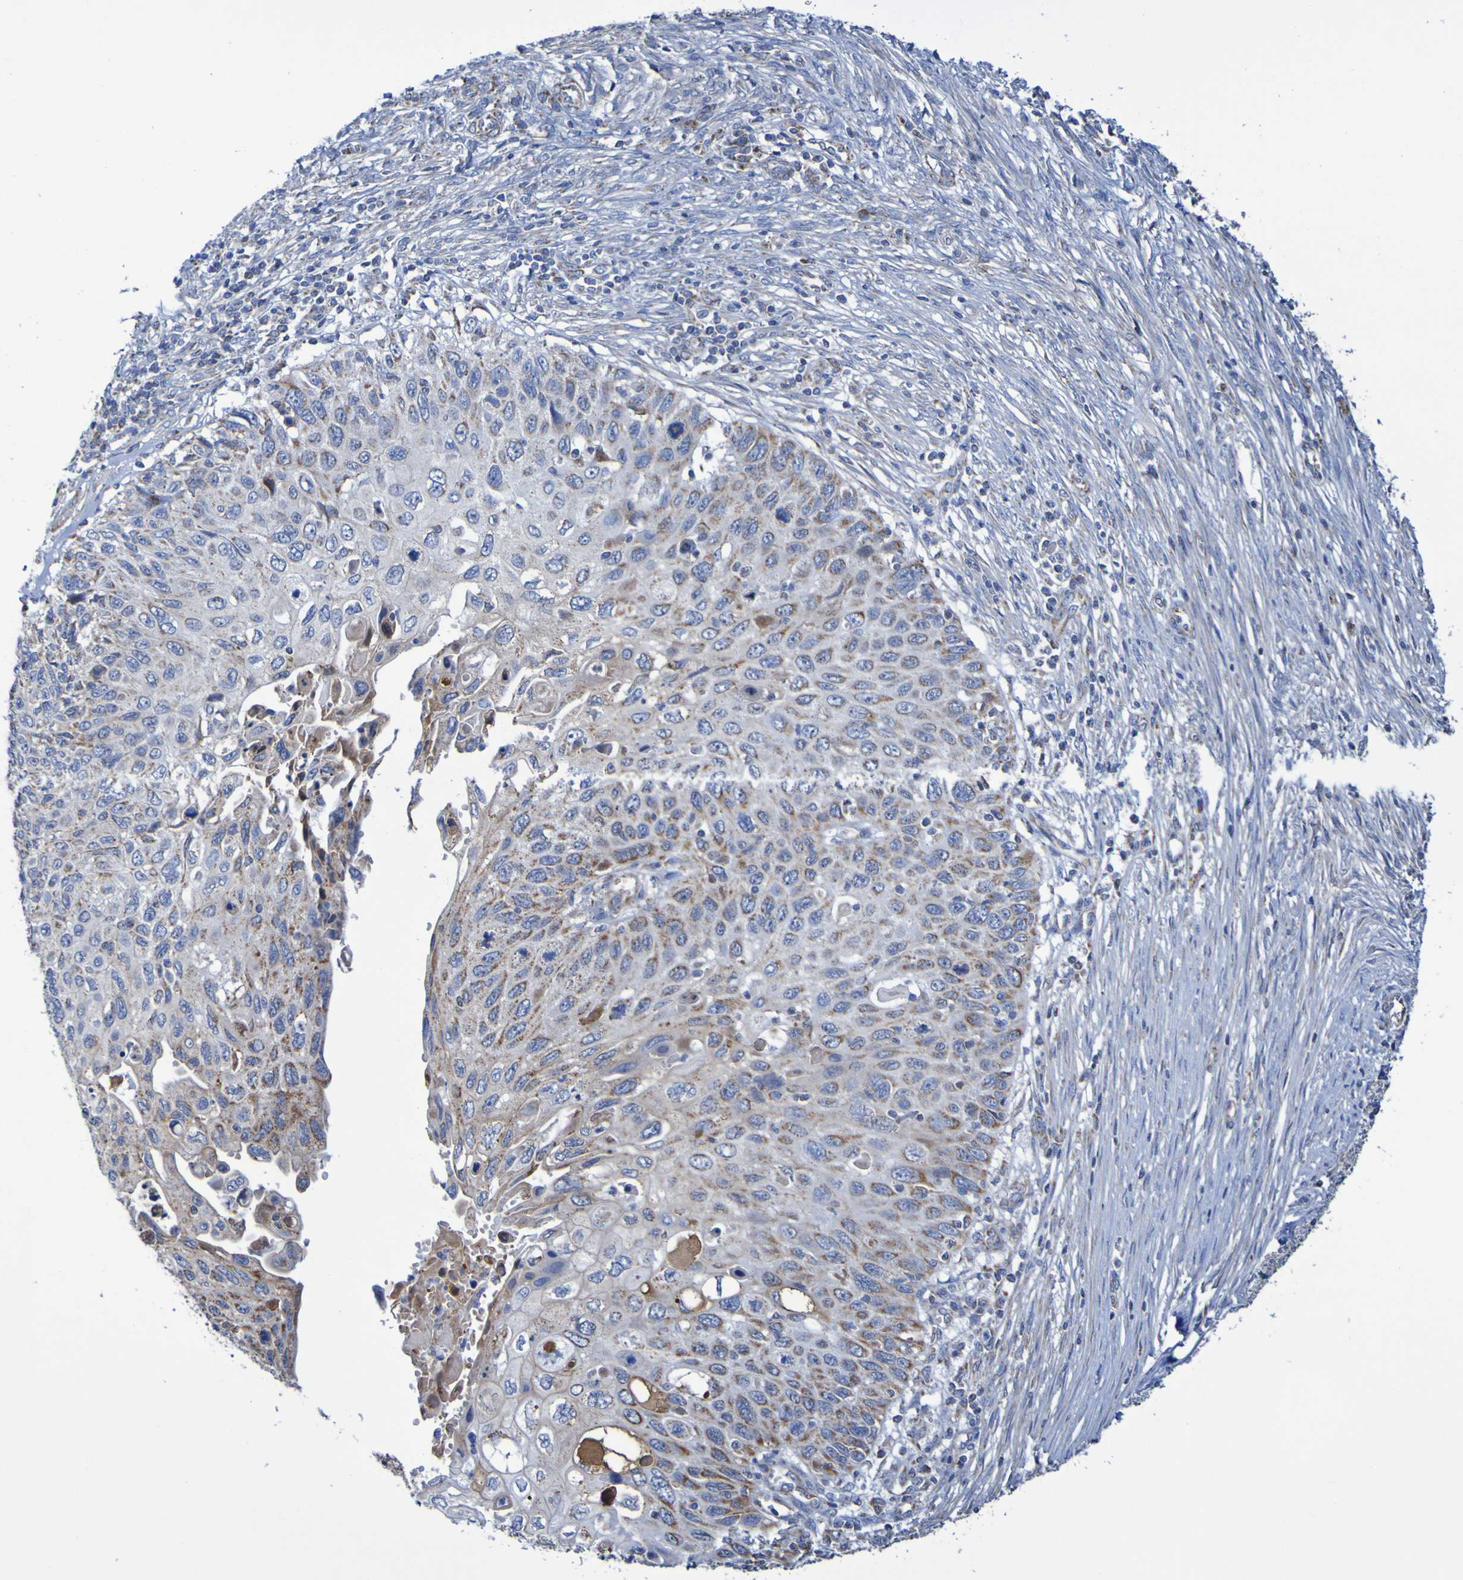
{"staining": {"intensity": "moderate", "quantity": "25%-75%", "location": "cytoplasmic/membranous"}, "tissue": "cervical cancer", "cell_type": "Tumor cells", "image_type": "cancer", "snomed": [{"axis": "morphology", "description": "Squamous cell carcinoma, NOS"}, {"axis": "topography", "description": "Cervix"}], "caption": "The photomicrograph demonstrates immunohistochemical staining of cervical squamous cell carcinoma. There is moderate cytoplasmic/membranous expression is identified in approximately 25%-75% of tumor cells.", "gene": "CNTN2", "patient": {"sex": "female", "age": 70}}